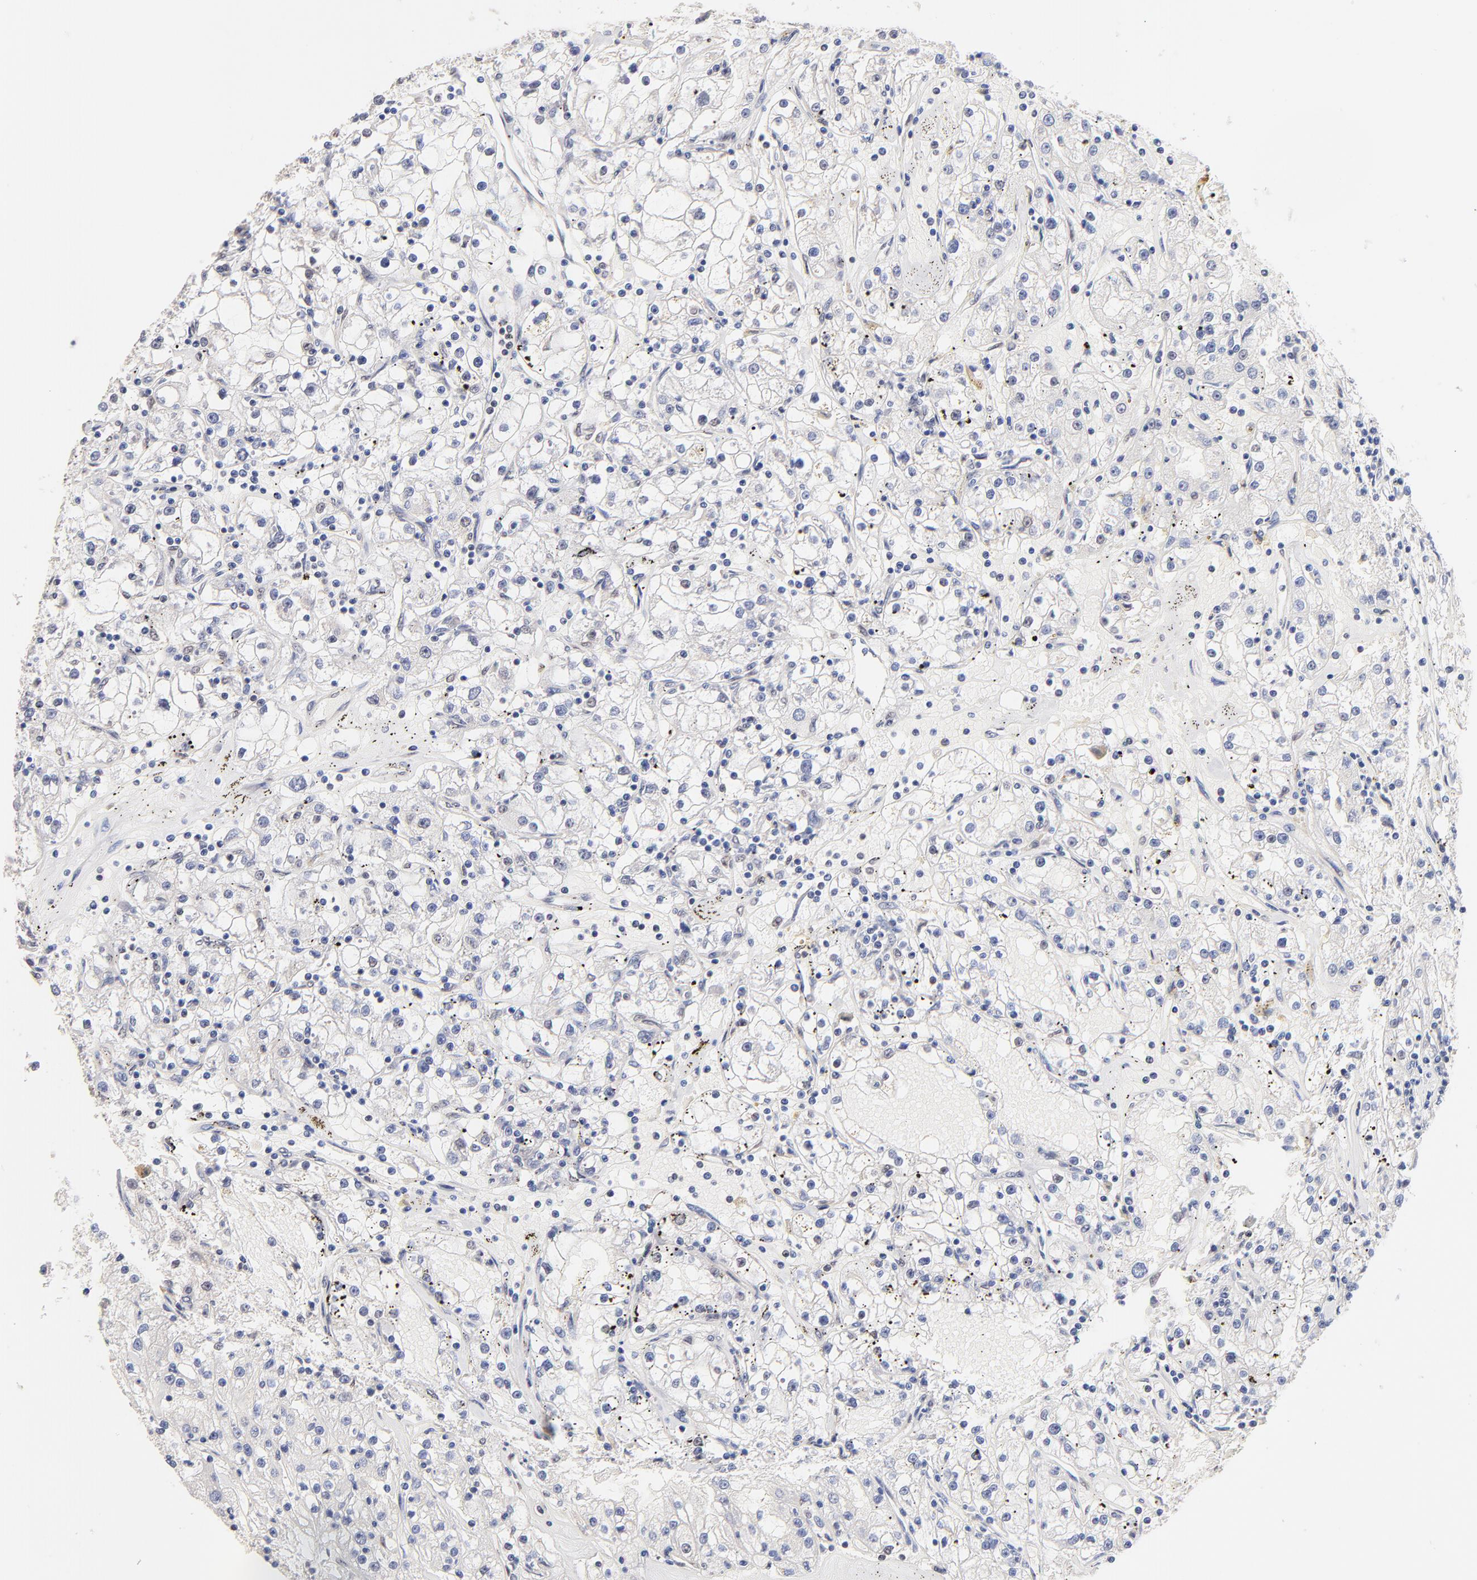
{"staining": {"intensity": "negative", "quantity": "none", "location": "none"}, "tissue": "renal cancer", "cell_type": "Tumor cells", "image_type": "cancer", "snomed": [{"axis": "morphology", "description": "Adenocarcinoma, NOS"}, {"axis": "topography", "description": "Kidney"}], "caption": "This is an immunohistochemistry image of adenocarcinoma (renal). There is no expression in tumor cells.", "gene": "RIBC2", "patient": {"sex": "male", "age": 56}}